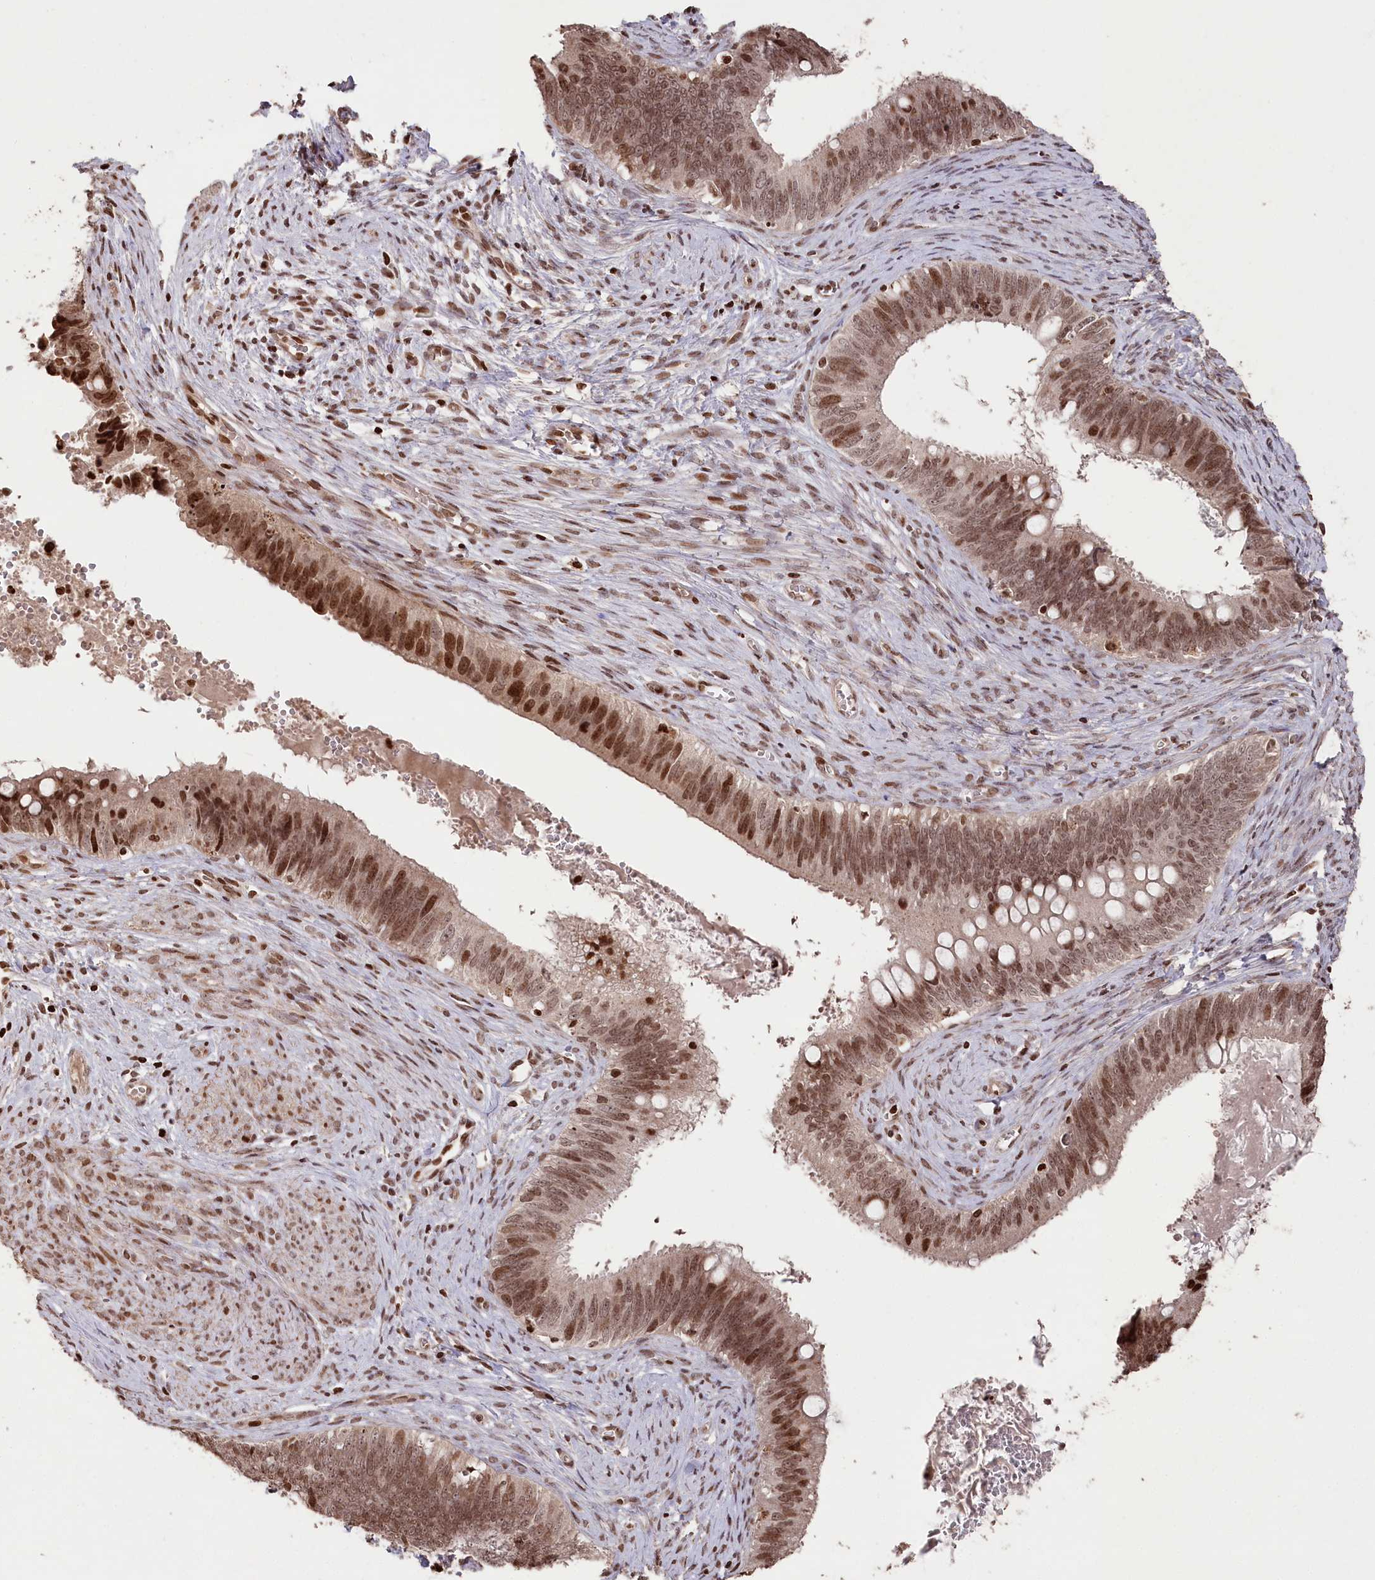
{"staining": {"intensity": "strong", "quantity": ">75%", "location": "nuclear"}, "tissue": "cervical cancer", "cell_type": "Tumor cells", "image_type": "cancer", "snomed": [{"axis": "morphology", "description": "Adenocarcinoma, NOS"}, {"axis": "topography", "description": "Cervix"}], "caption": "Tumor cells demonstrate high levels of strong nuclear expression in about >75% of cells in adenocarcinoma (cervical). The staining is performed using DAB (3,3'-diaminobenzidine) brown chromogen to label protein expression. The nuclei are counter-stained blue using hematoxylin.", "gene": "CCSER2", "patient": {"sex": "female", "age": 42}}